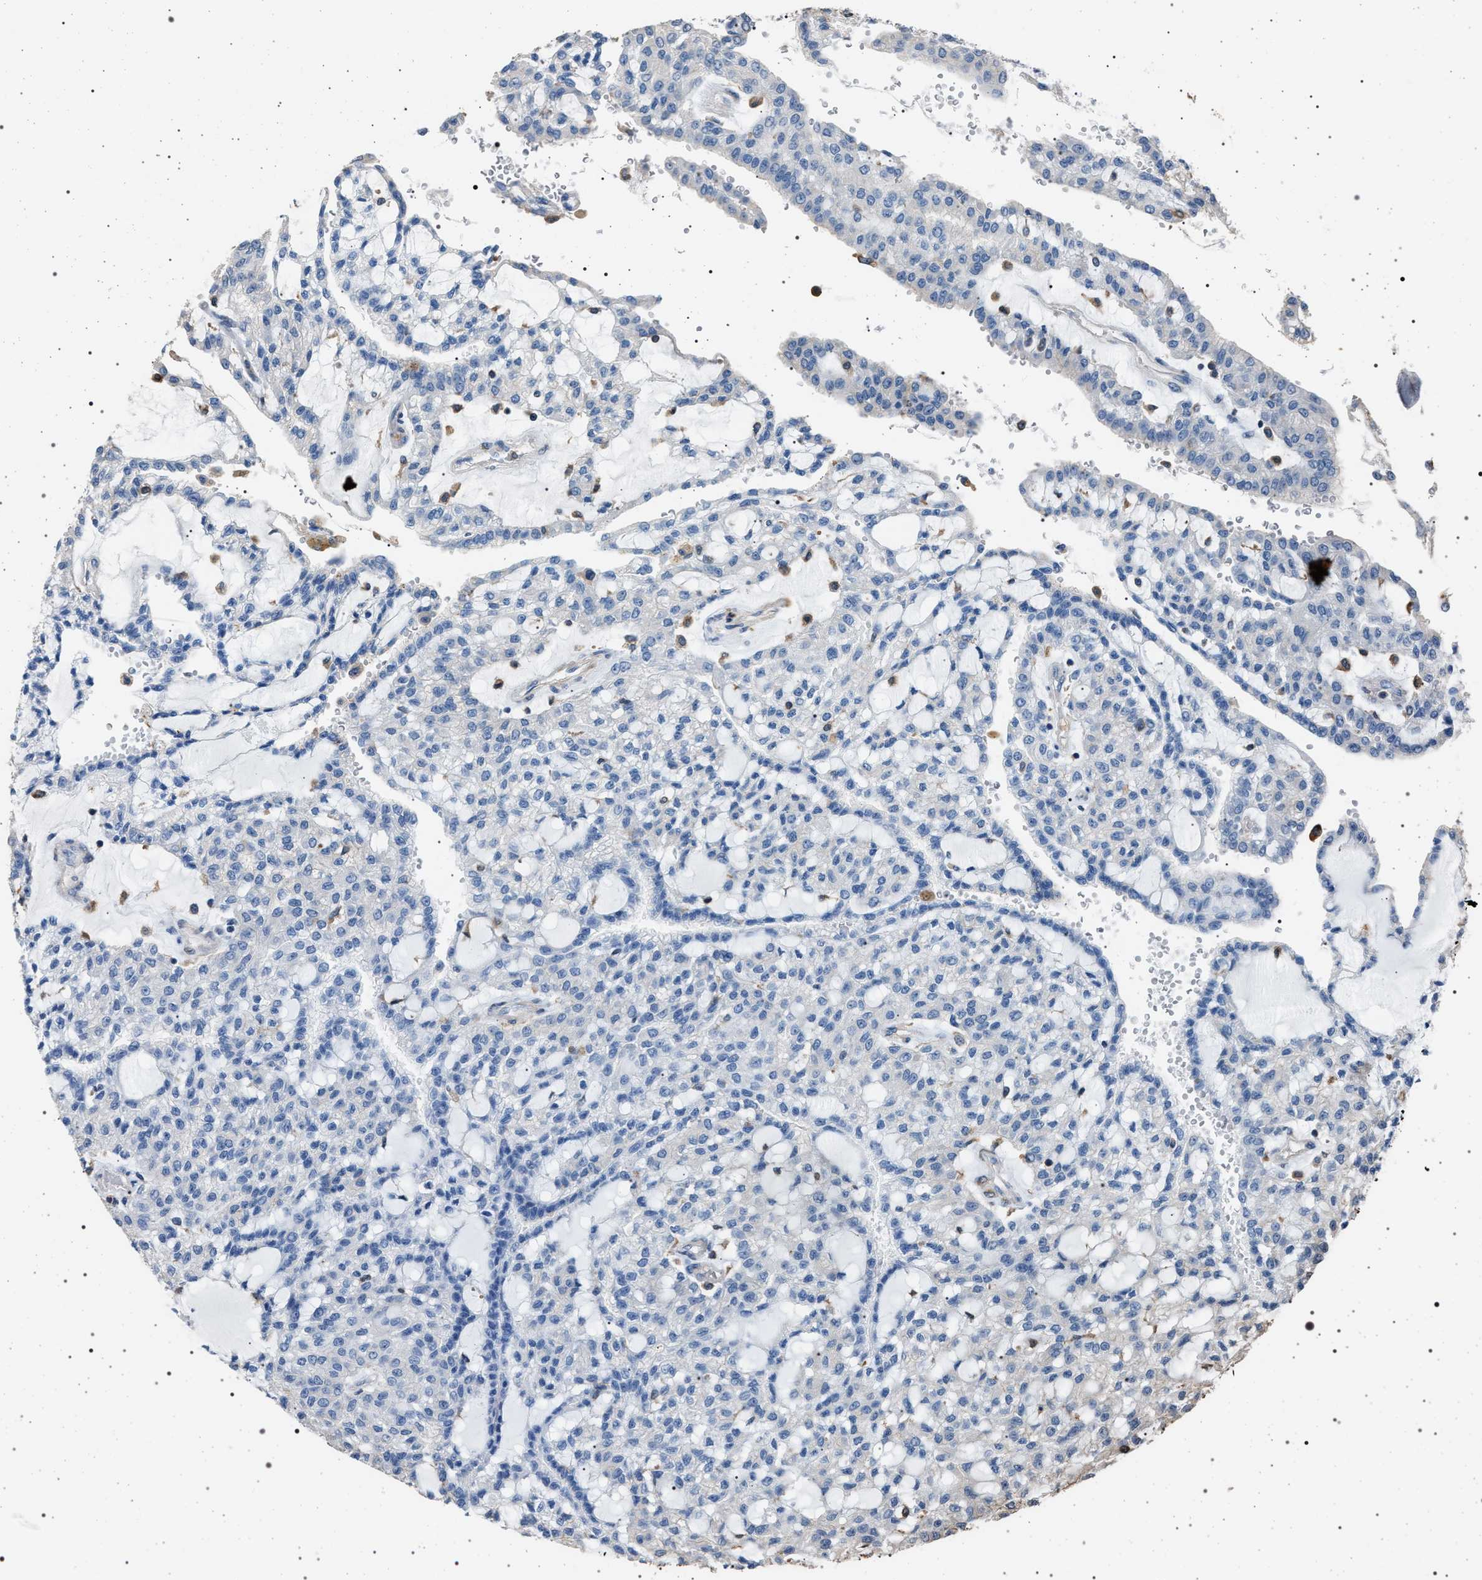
{"staining": {"intensity": "negative", "quantity": "none", "location": "none"}, "tissue": "renal cancer", "cell_type": "Tumor cells", "image_type": "cancer", "snomed": [{"axis": "morphology", "description": "Adenocarcinoma, NOS"}, {"axis": "topography", "description": "Kidney"}], "caption": "IHC of renal cancer reveals no staining in tumor cells.", "gene": "SMAP2", "patient": {"sex": "male", "age": 63}}